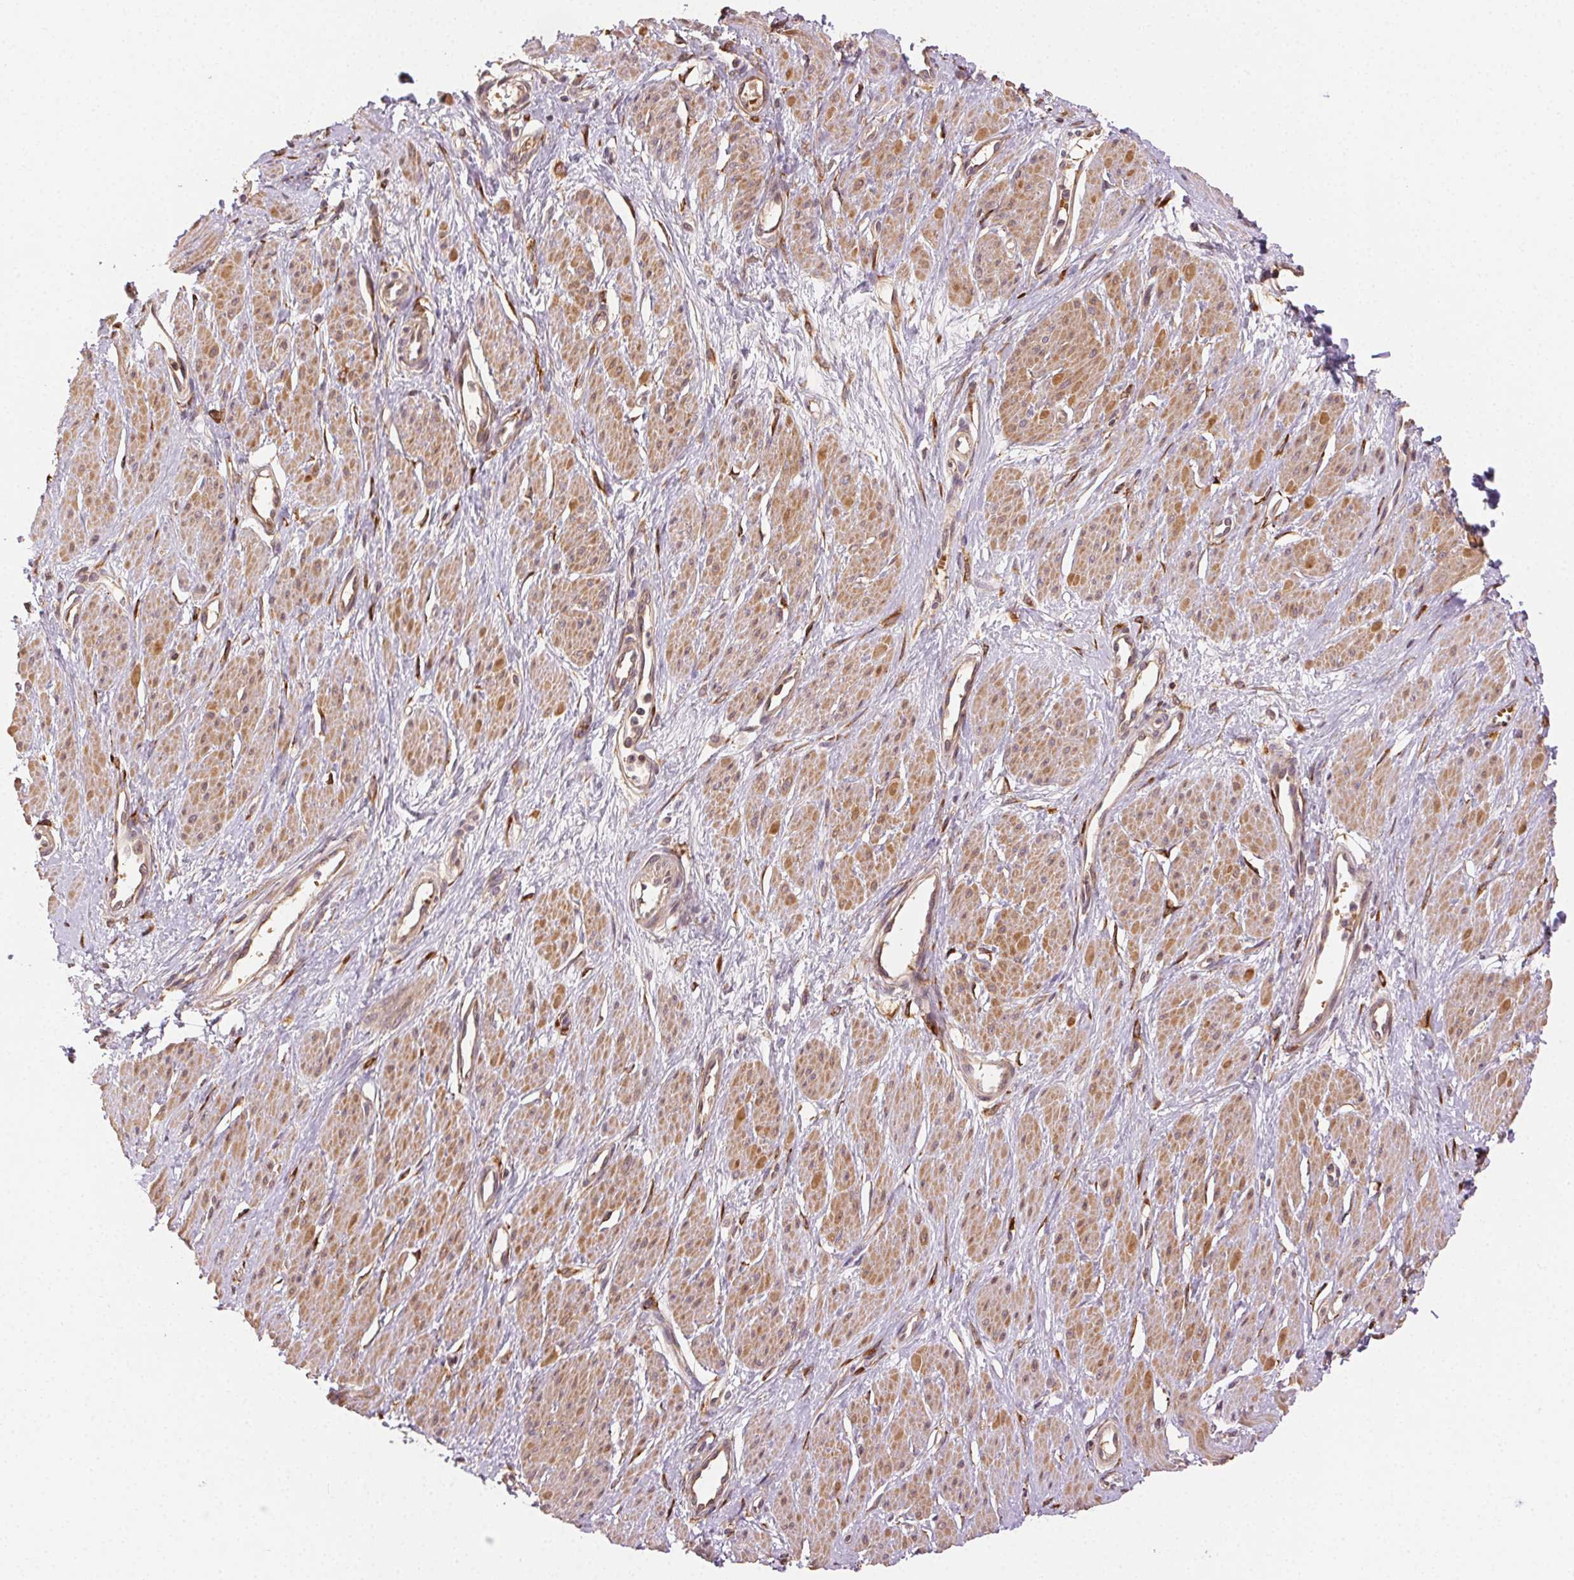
{"staining": {"intensity": "moderate", "quantity": ">75%", "location": "cytoplasmic/membranous"}, "tissue": "smooth muscle", "cell_type": "Smooth muscle cells", "image_type": "normal", "snomed": [{"axis": "morphology", "description": "Normal tissue, NOS"}, {"axis": "topography", "description": "Smooth muscle"}, {"axis": "topography", "description": "Uterus"}], "caption": "IHC micrograph of unremarkable human smooth muscle stained for a protein (brown), which demonstrates medium levels of moderate cytoplasmic/membranous expression in about >75% of smooth muscle cells.", "gene": "KLHL15", "patient": {"sex": "female", "age": 39}}